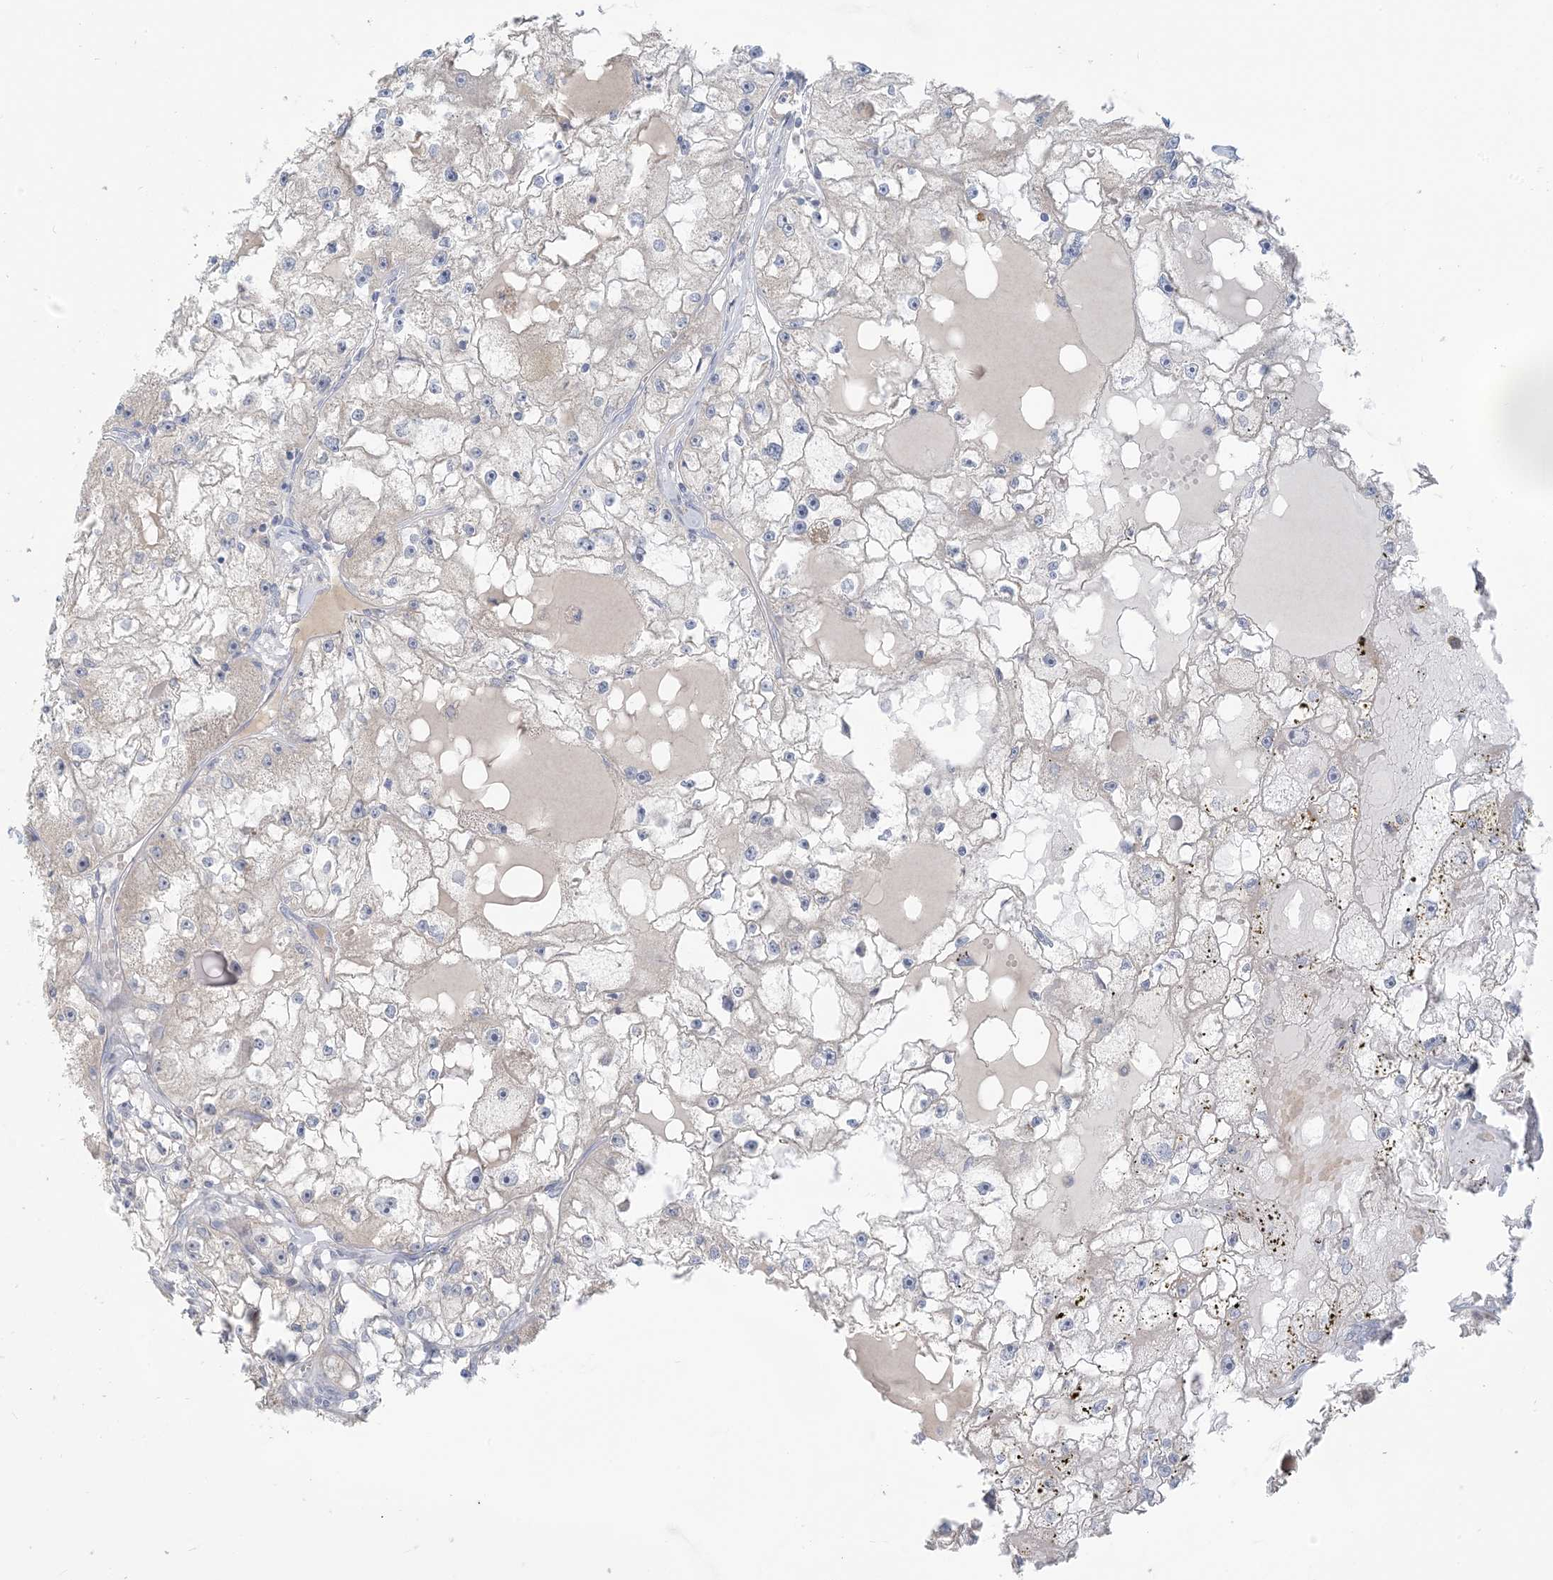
{"staining": {"intensity": "negative", "quantity": "none", "location": "none"}, "tissue": "renal cancer", "cell_type": "Tumor cells", "image_type": "cancer", "snomed": [{"axis": "morphology", "description": "Adenocarcinoma, NOS"}, {"axis": "topography", "description": "Kidney"}], "caption": "The micrograph exhibits no staining of tumor cells in renal cancer.", "gene": "SCML1", "patient": {"sex": "male", "age": 56}}